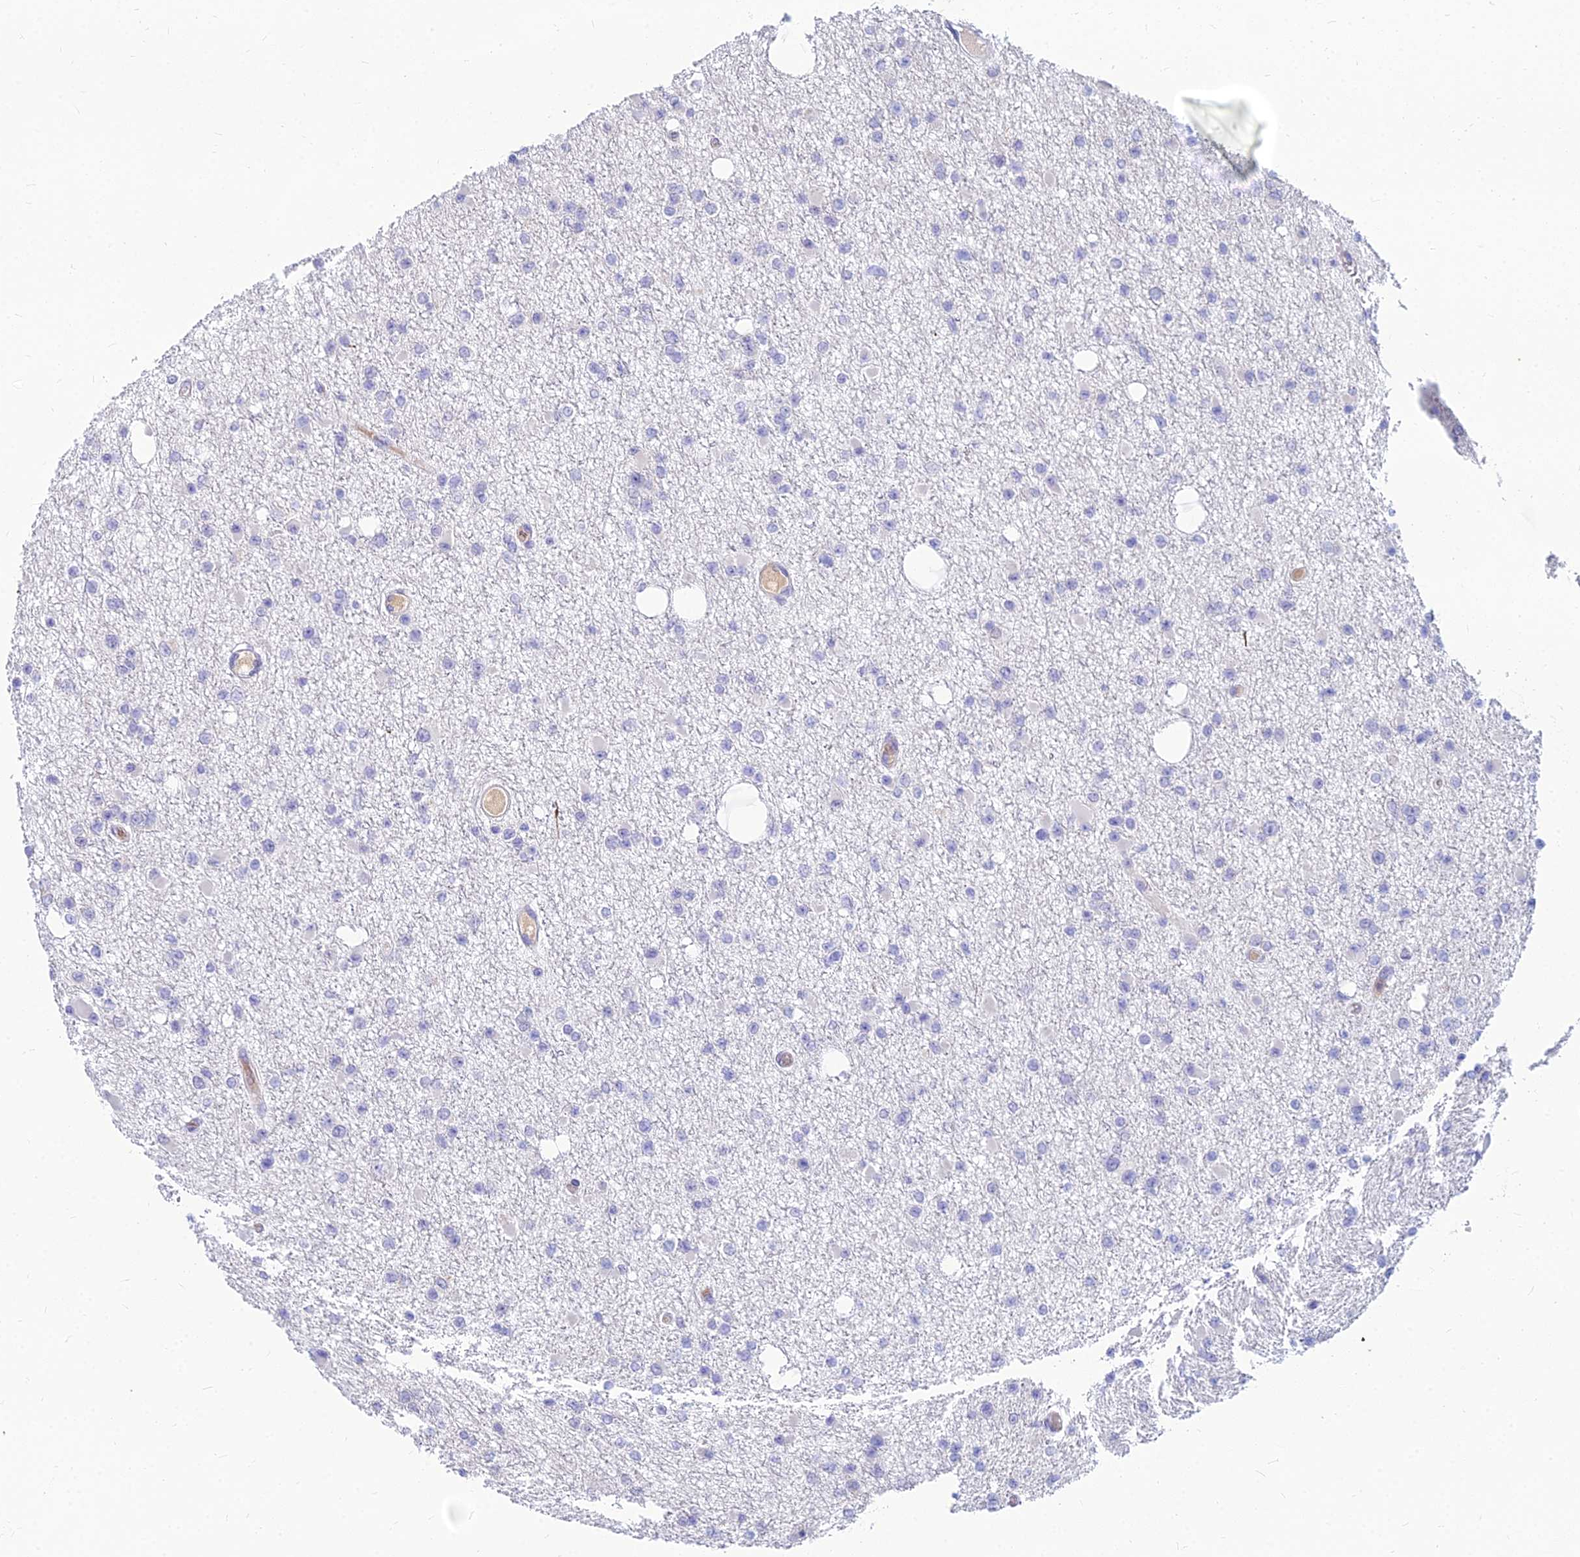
{"staining": {"intensity": "negative", "quantity": "none", "location": "none"}, "tissue": "glioma", "cell_type": "Tumor cells", "image_type": "cancer", "snomed": [{"axis": "morphology", "description": "Glioma, malignant, Low grade"}, {"axis": "topography", "description": "Brain"}], "caption": "This micrograph is of glioma stained with IHC to label a protein in brown with the nuclei are counter-stained blue. There is no positivity in tumor cells.", "gene": "GOLGA6D", "patient": {"sex": "female", "age": 22}}